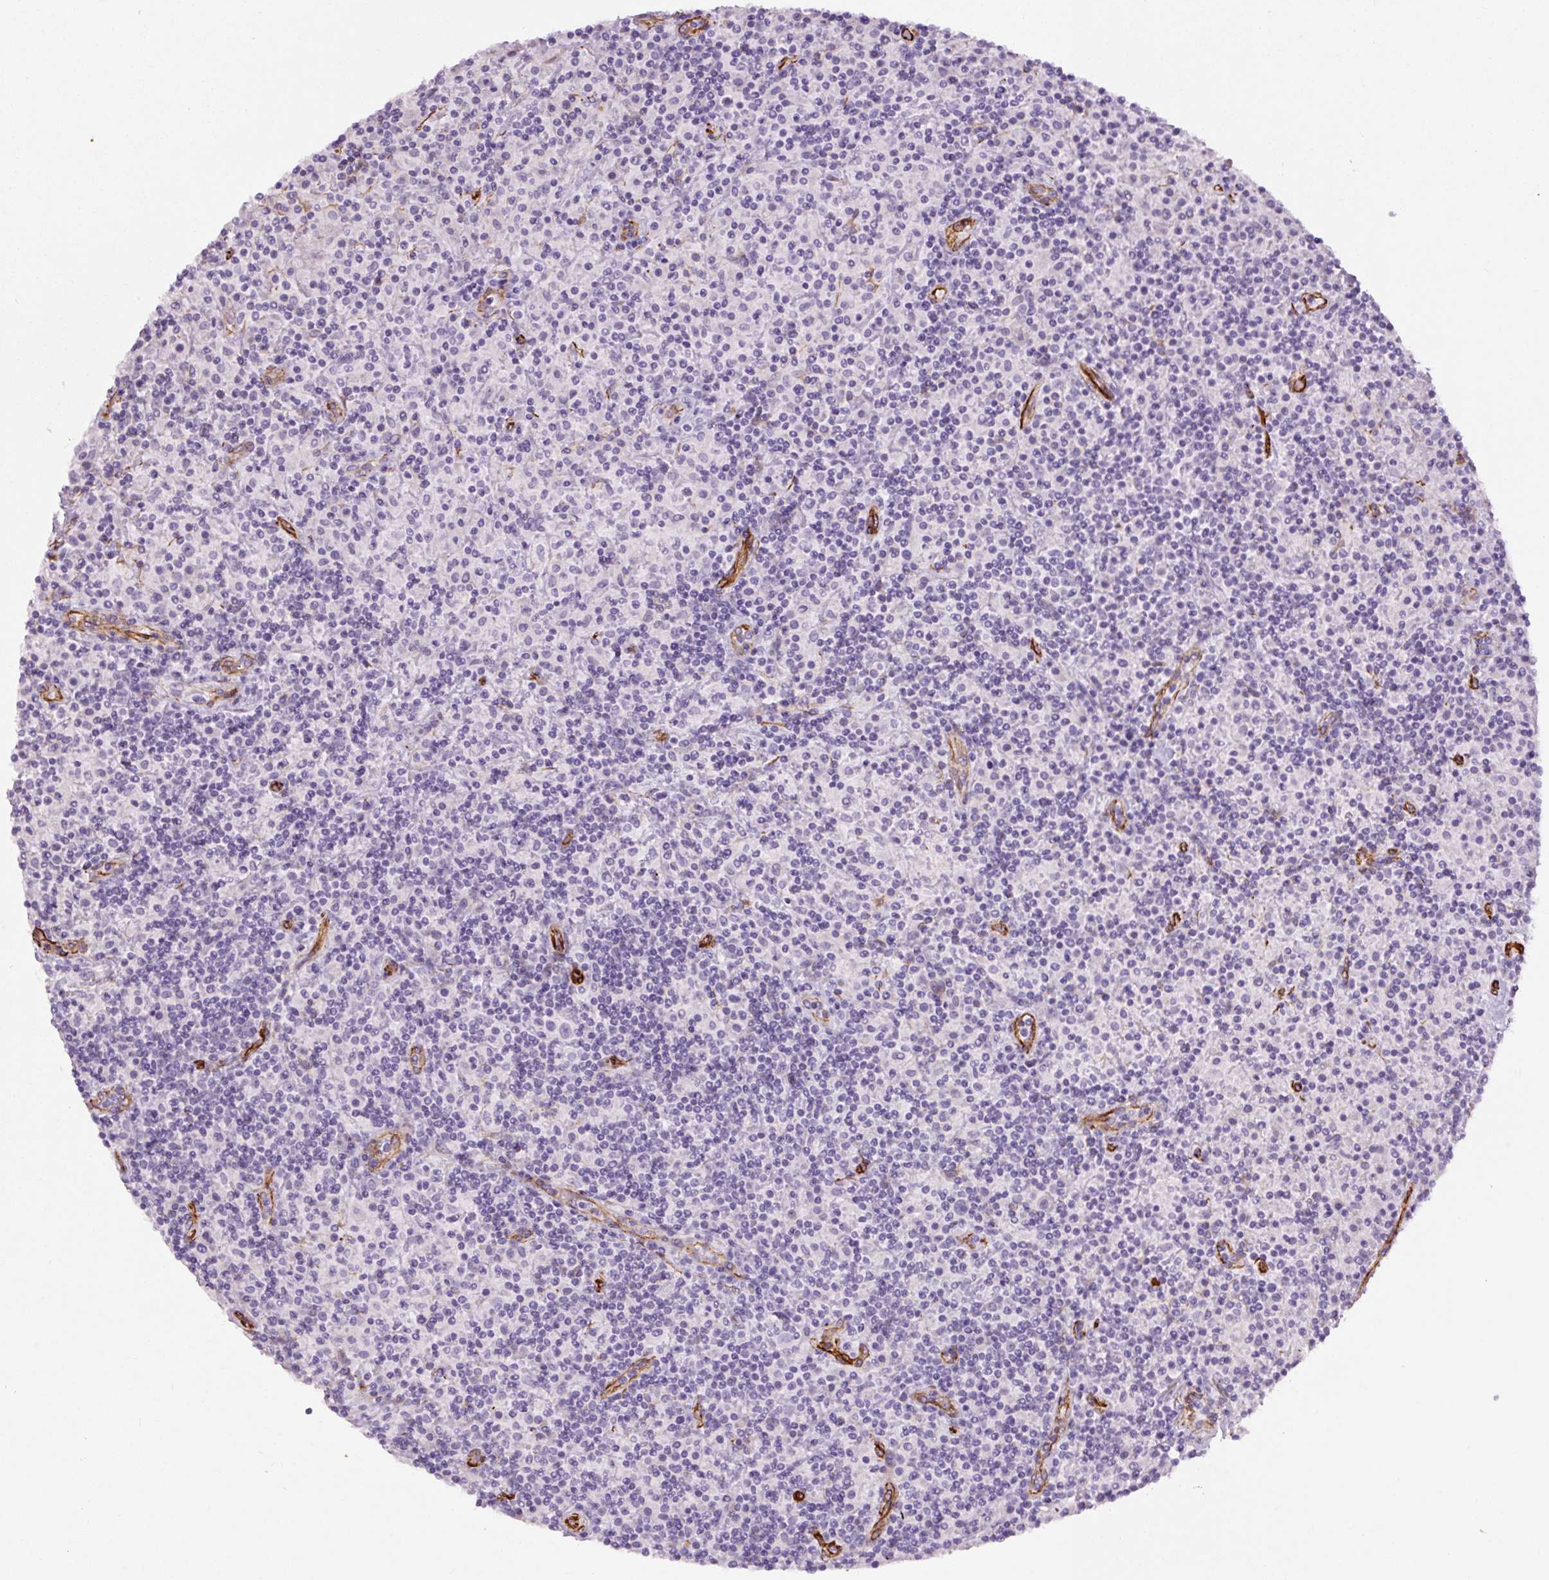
{"staining": {"intensity": "negative", "quantity": "none", "location": "none"}, "tissue": "lymphoma", "cell_type": "Tumor cells", "image_type": "cancer", "snomed": [{"axis": "morphology", "description": "Hodgkin's disease, NOS"}, {"axis": "topography", "description": "Lymph node"}], "caption": "The IHC photomicrograph has no significant staining in tumor cells of Hodgkin's disease tissue. (DAB (3,3'-diaminobenzidine) IHC visualized using brightfield microscopy, high magnification).", "gene": "NES", "patient": {"sex": "male", "age": 70}}